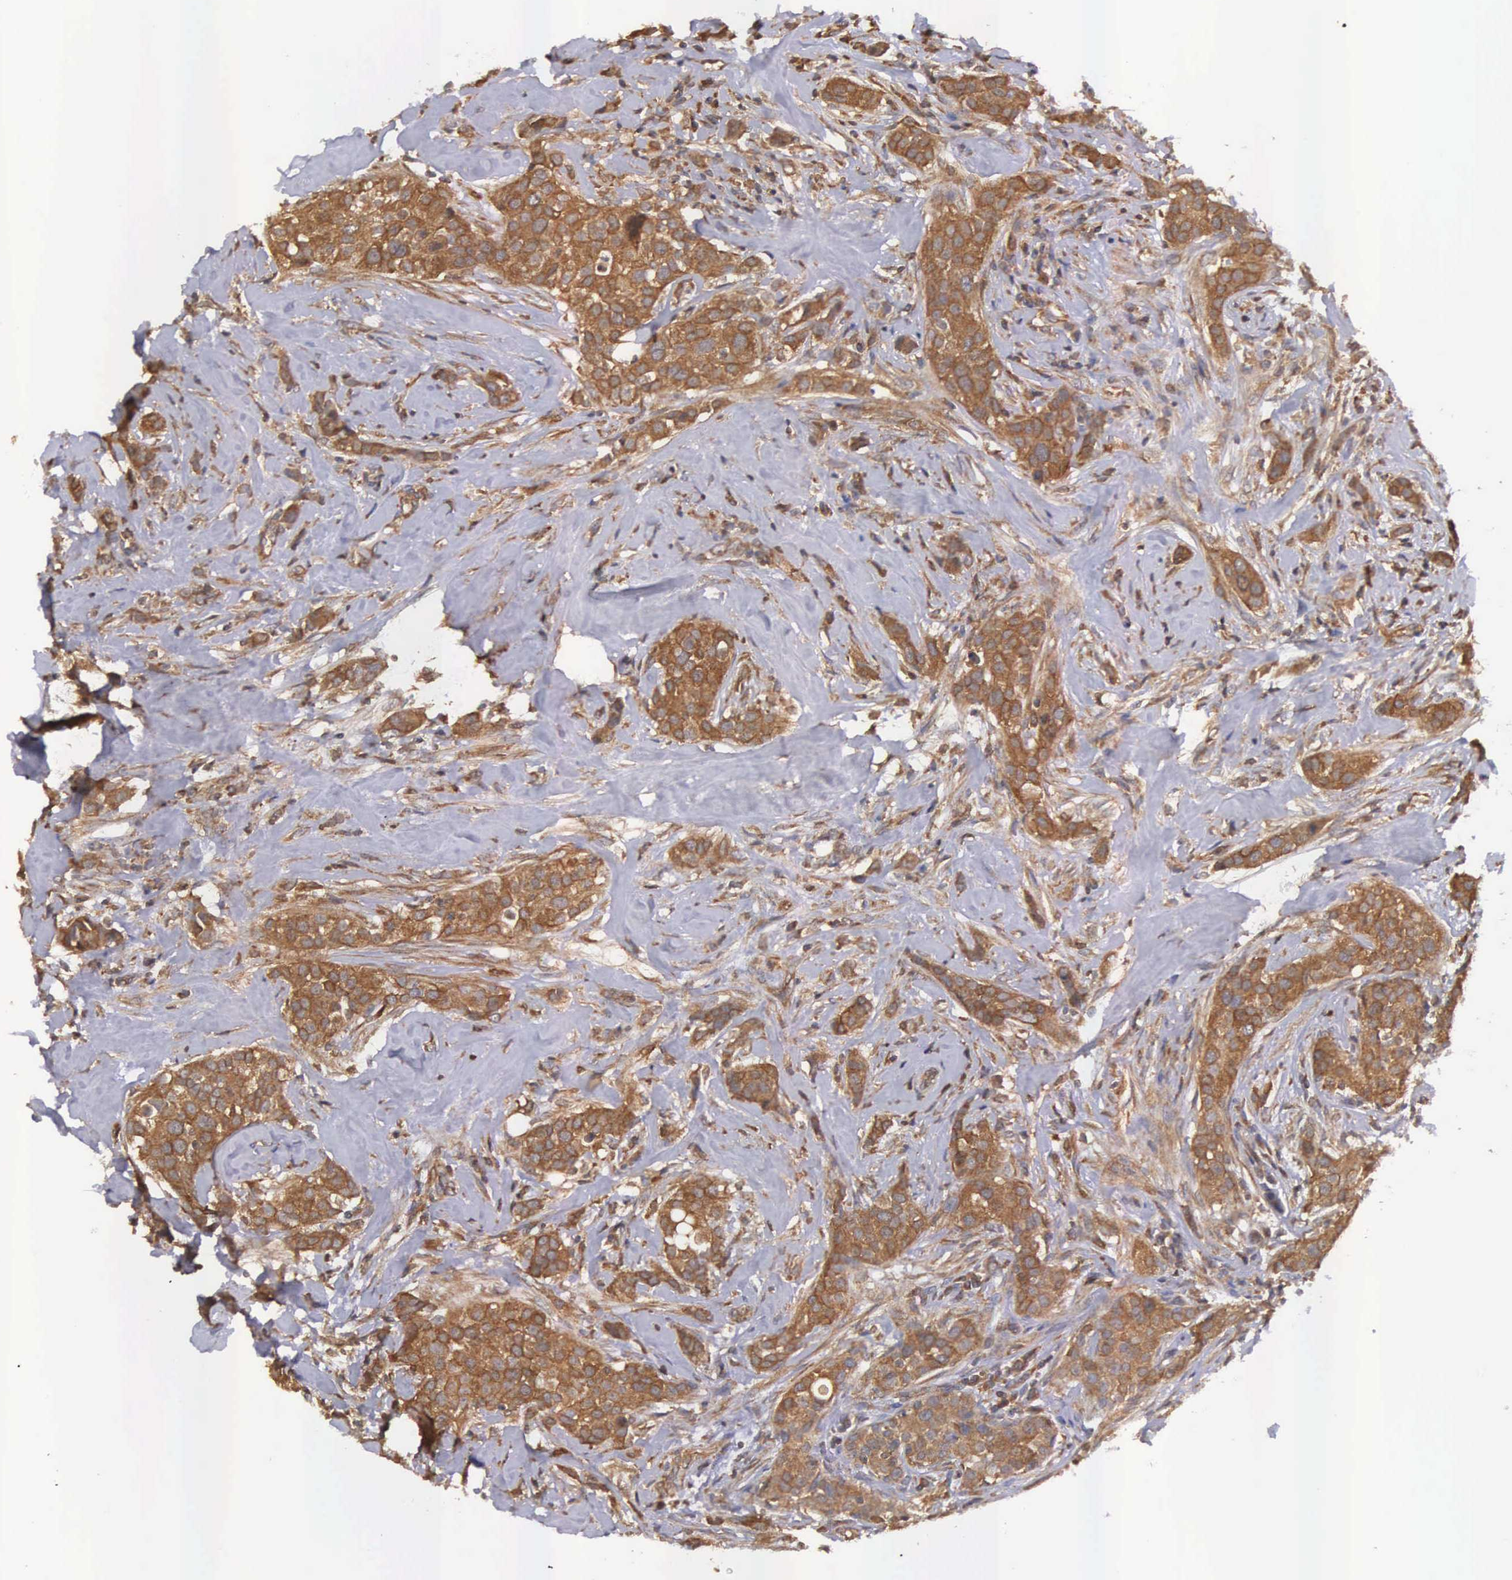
{"staining": {"intensity": "moderate", "quantity": ">75%", "location": "cytoplasmic/membranous"}, "tissue": "breast cancer", "cell_type": "Tumor cells", "image_type": "cancer", "snomed": [{"axis": "morphology", "description": "Duct carcinoma"}, {"axis": "topography", "description": "Breast"}], "caption": "Immunohistochemistry (IHC) (DAB) staining of human breast intraductal carcinoma shows moderate cytoplasmic/membranous protein positivity in approximately >75% of tumor cells.", "gene": "DHRS1", "patient": {"sex": "female", "age": 45}}